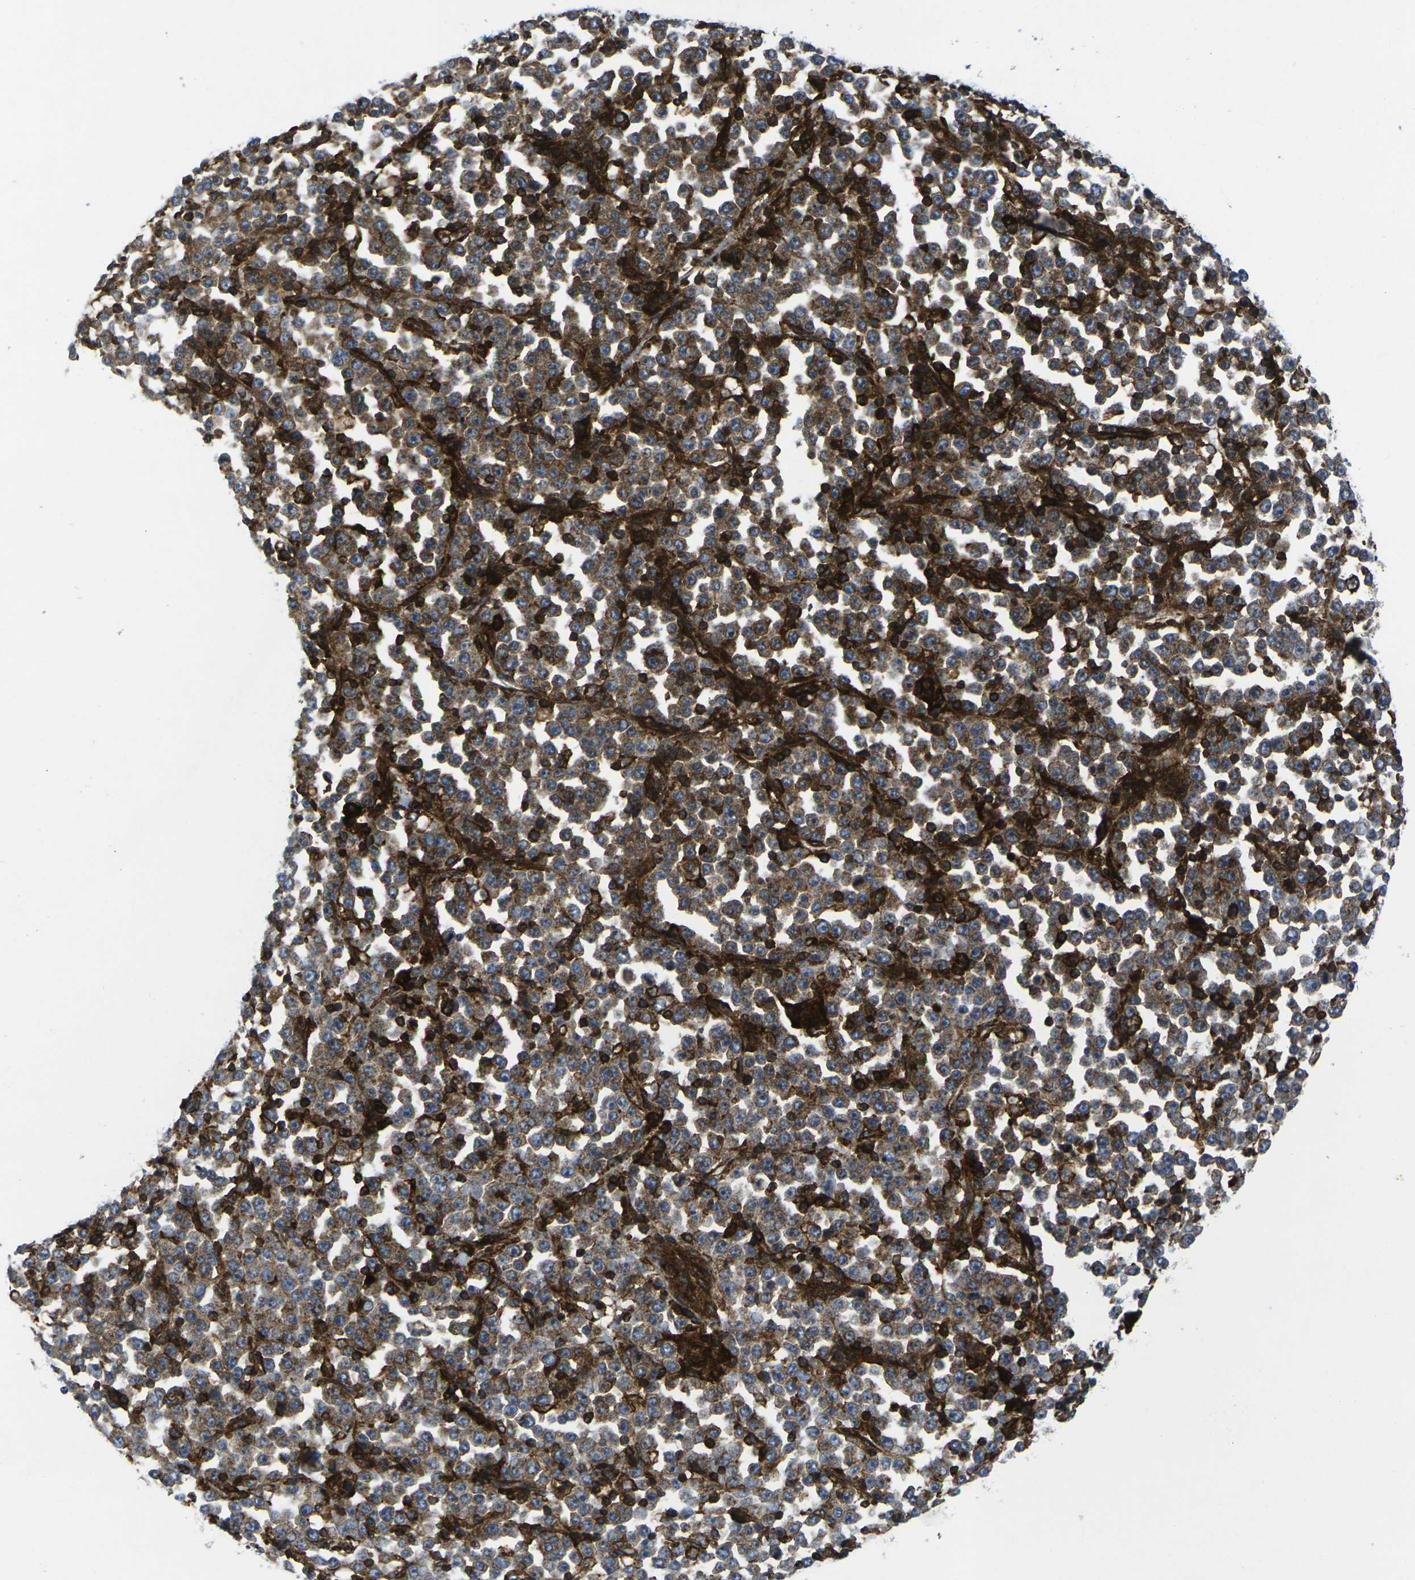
{"staining": {"intensity": "strong", "quantity": ">75%", "location": "cytoplasmic/membranous"}, "tissue": "stomach cancer", "cell_type": "Tumor cells", "image_type": "cancer", "snomed": [{"axis": "morphology", "description": "Normal tissue, NOS"}, {"axis": "morphology", "description": "Adenocarcinoma, NOS"}, {"axis": "topography", "description": "Stomach, upper"}, {"axis": "topography", "description": "Stomach"}], "caption": "Immunohistochemical staining of stomach adenocarcinoma exhibits strong cytoplasmic/membranous protein staining in approximately >75% of tumor cells. Using DAB (3,3'-diaminobenzidine) (brown) and hematoxylin (blue) stains, captured at high magnification using brightfield microscopy.", "gene": "IQGAP1", "patient": {"sex": "male", "age": 59}}